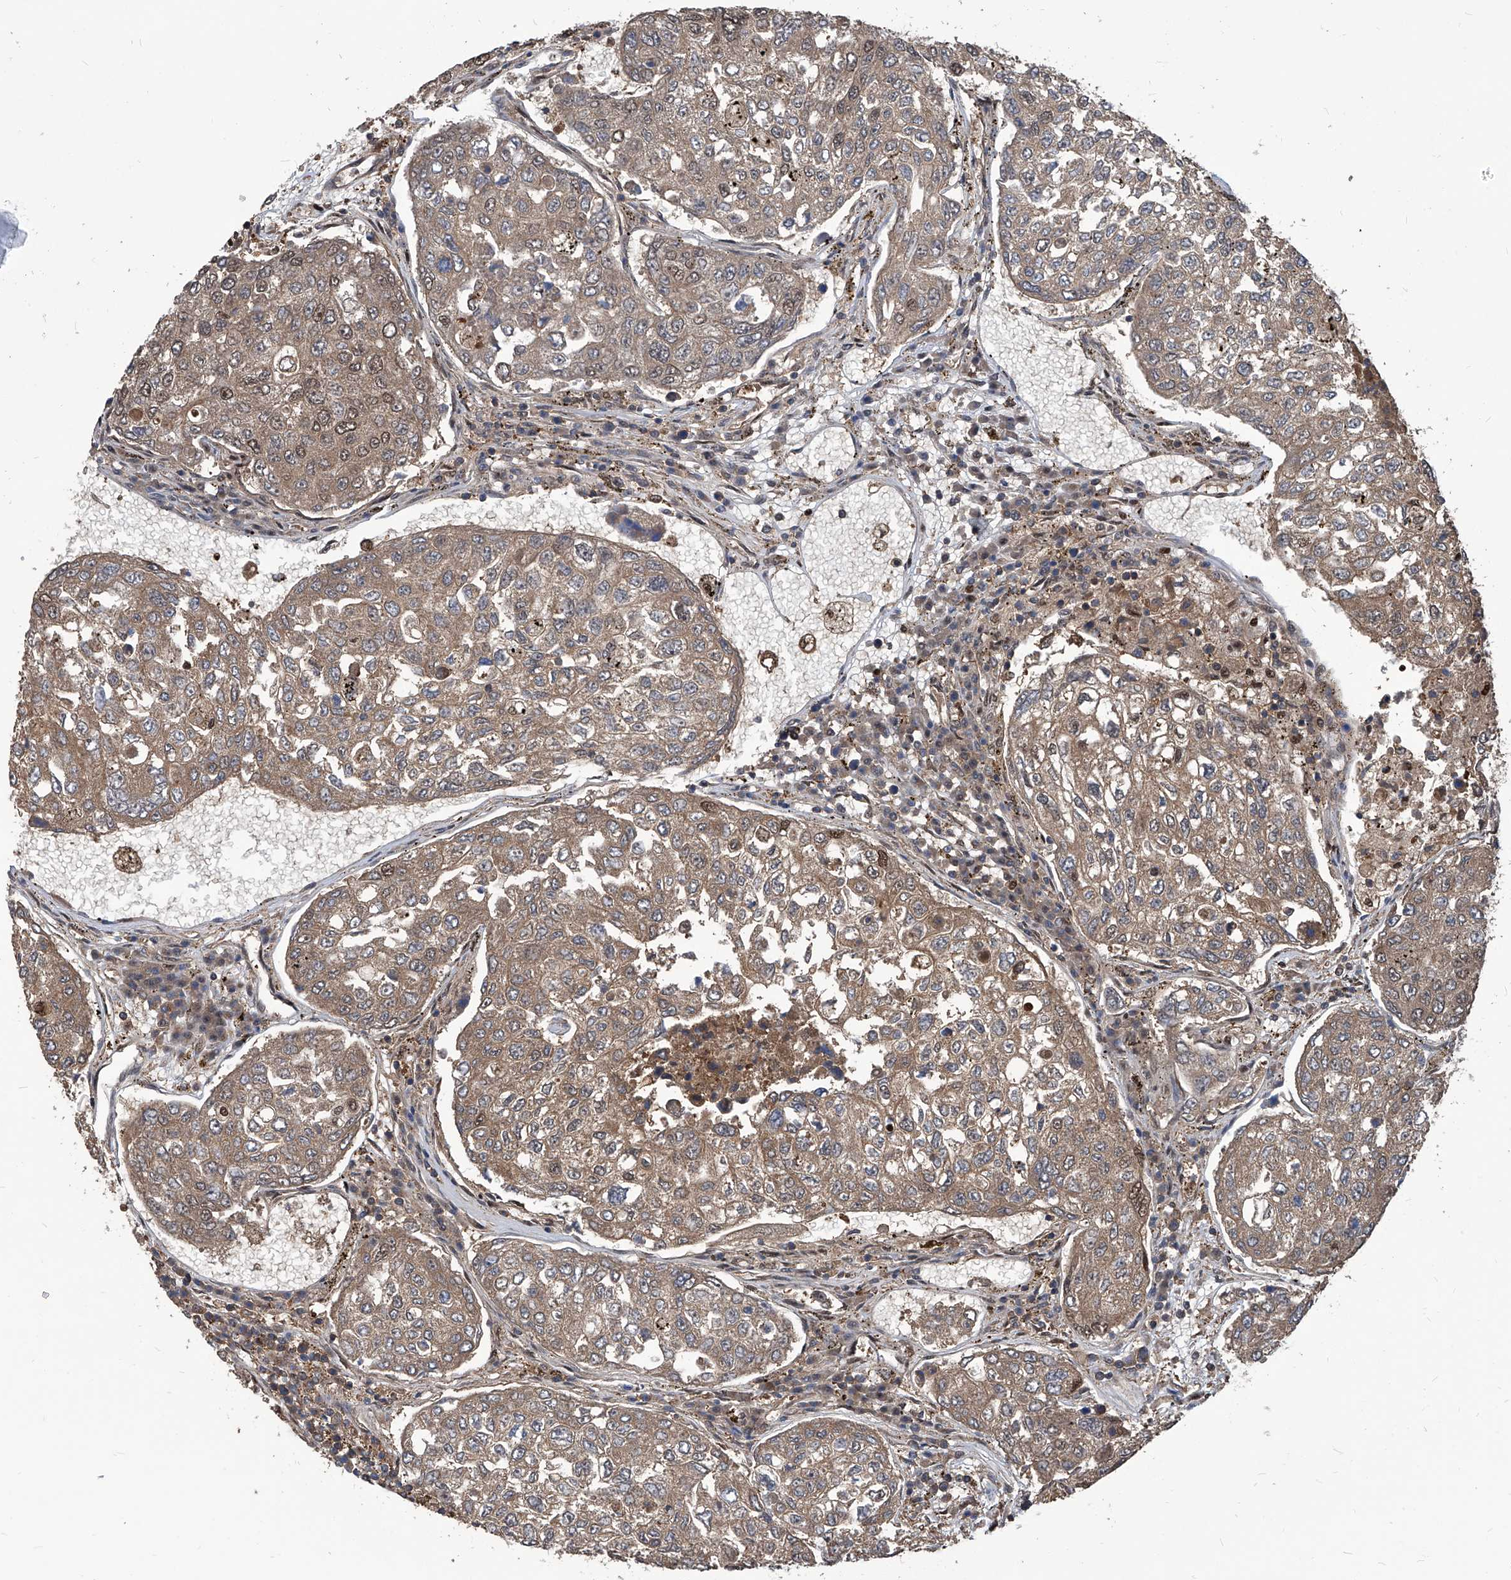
{"staining": {"intensity": "moderate", "quantity": ">75%", "location": "cytoplasmic/membranous,nuclear"}, "tissue": "urothelial cancer", "cell_type": "Tumor cells", "image_type": "cancer", "snomed": [{"axis": "morphology", "description": "Urothelial carcinoma, High grade"}, {"axis": "topography", "description": "Lymph node"}, {"axis": "topography", "description": "Urinary bladder"}], "caption": "High-grade urothelial carcinoma stained with immunohistochemistry reveals moderate cytoplasmic/membranous and nuclear staining in about >75% of tumor cells.", "gene": "PSMB1", "patient": {"sex": "male", "age": 51}}